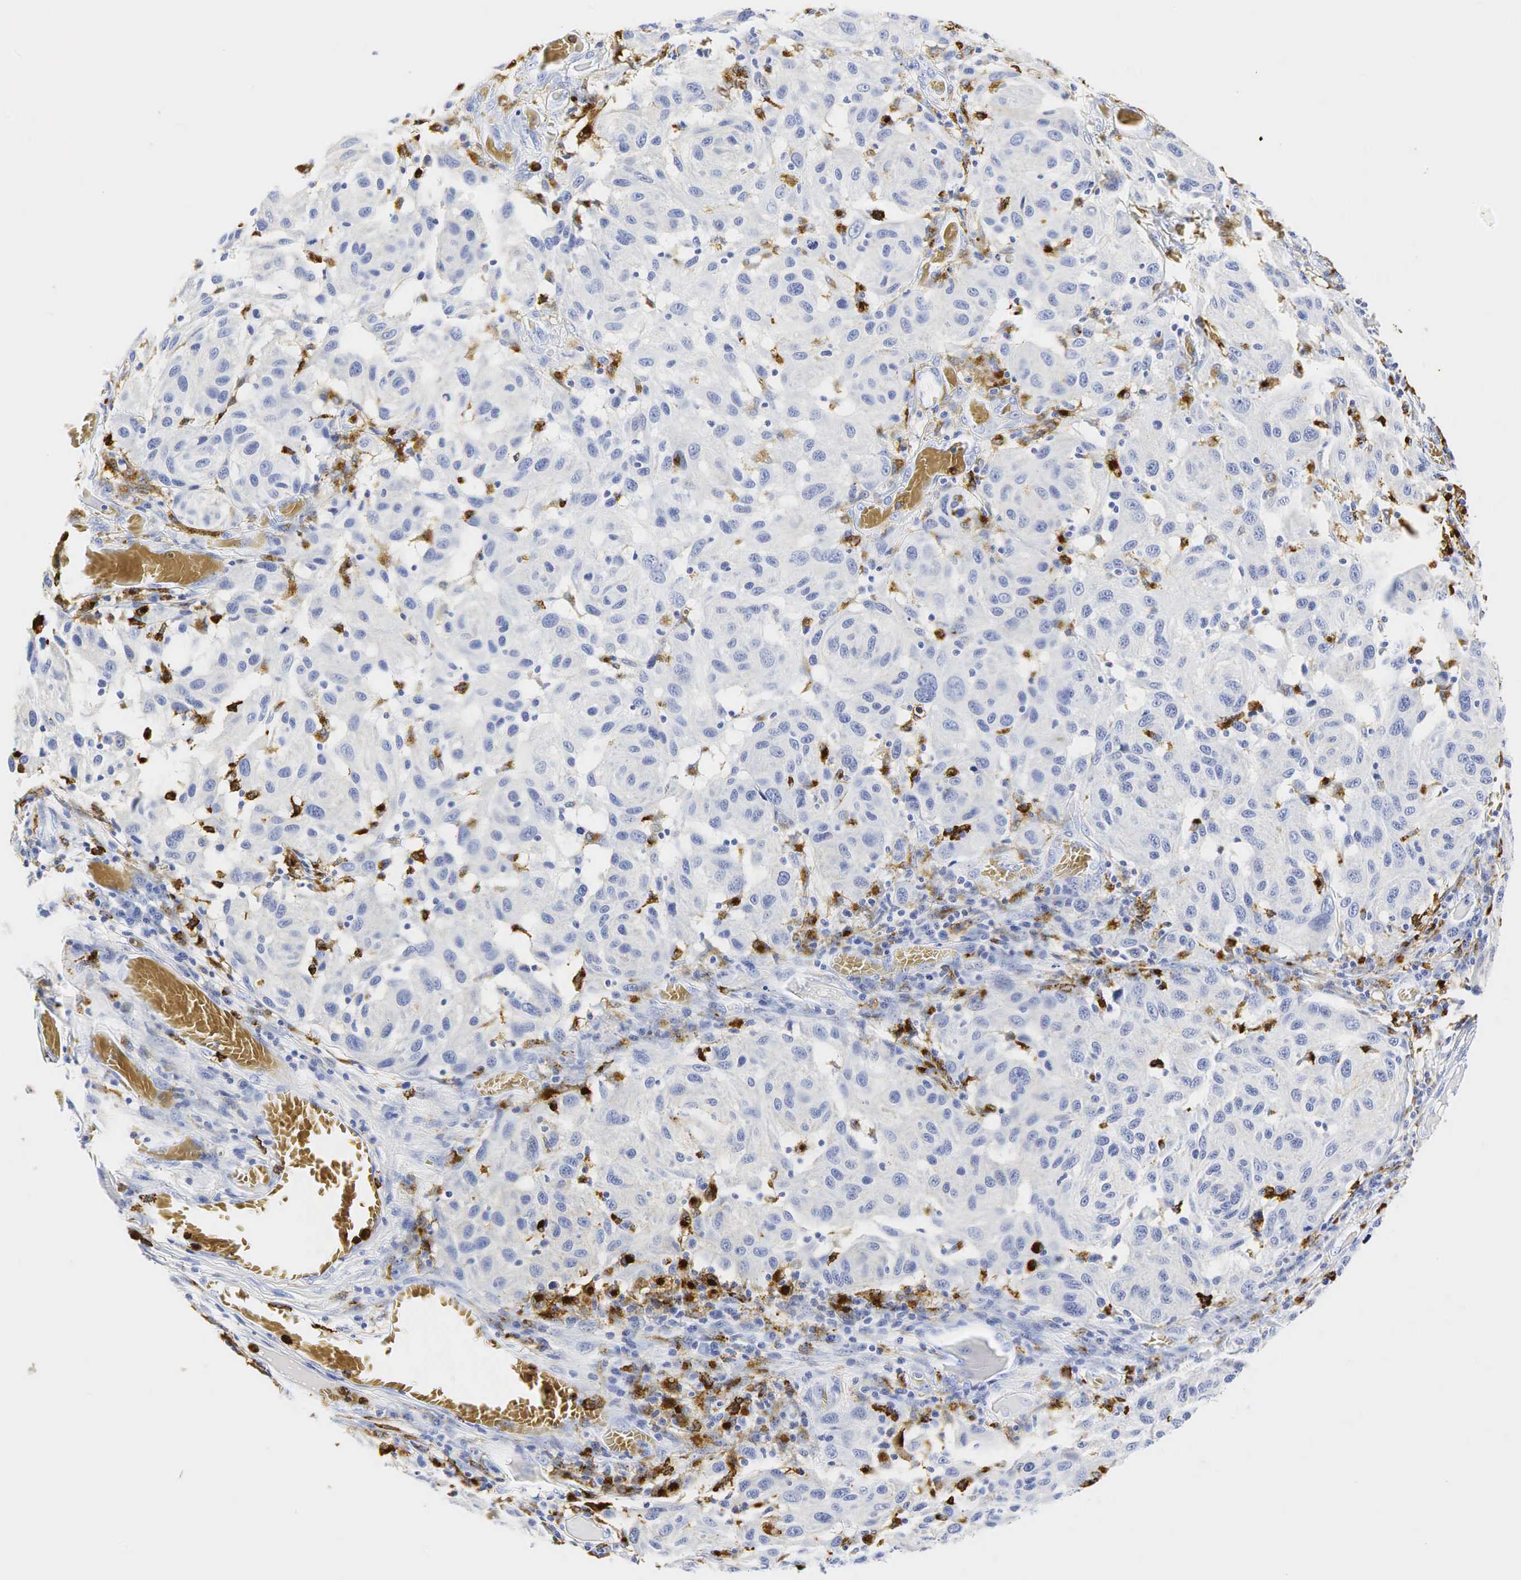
{"staining": {"intensity": "negative", "quantity": "none", "location": "none"}, "tissue": "melanoma", "cell_type": "Tumor cells", "image_type": "cancer", "snomed": [{"axis": "morphology", "description": "Malignant melanoma, NOS"}, {"axis": "topography", "description": "Skin"}], "caption": "Immunohistochemical staining of melanoma shows no significant expression in tumor cells.", "gene": "LYZ", "patient": {"sex": "female", "age": 77}}